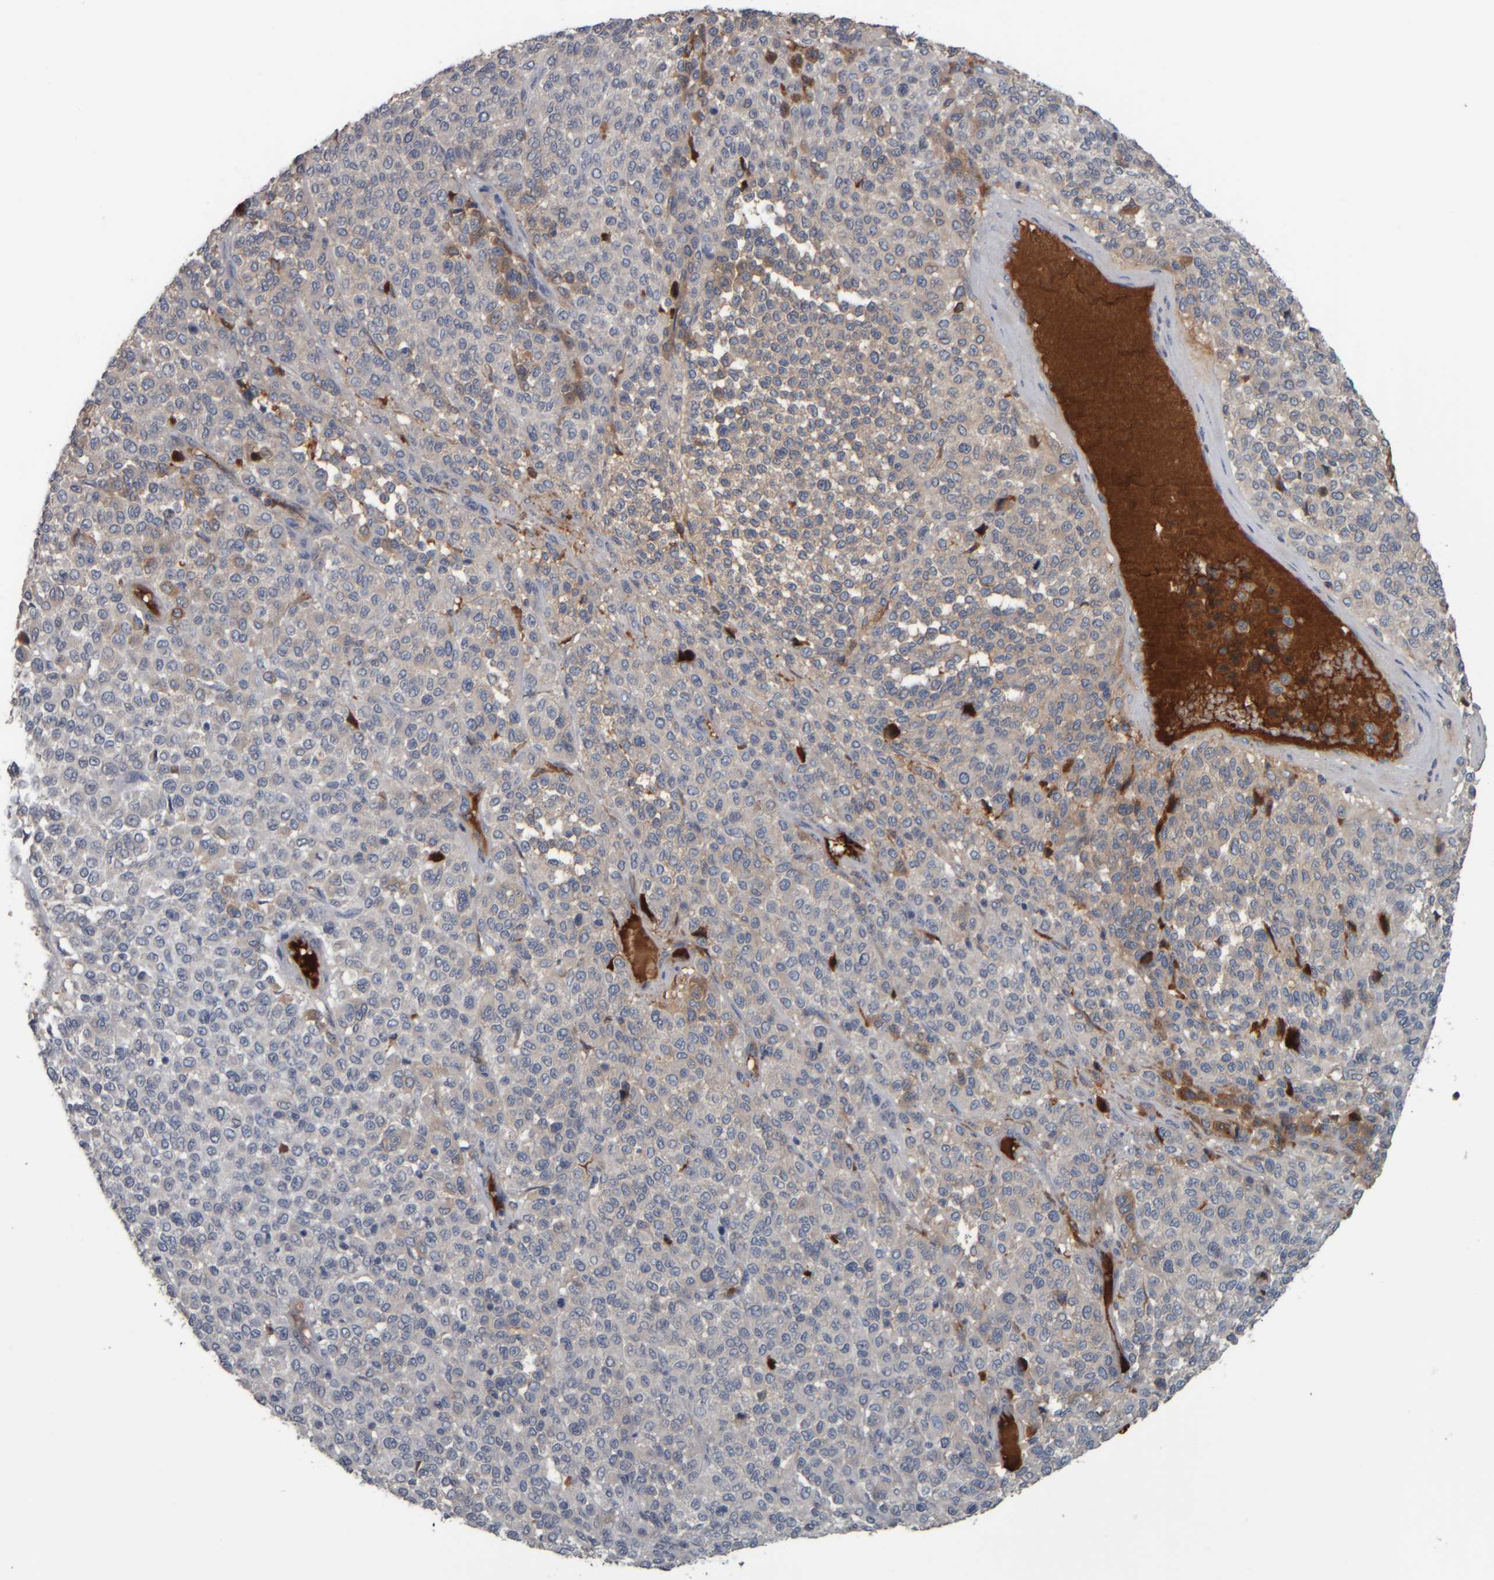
{"staining": {"intensity": "moderate", "quantity": "<25%", "location": "cytoplasmic/membranous"}, "tissue": "melanoma", "cell_type": "Tumor cells", "image_type": "cancer", "snomed": [{"axis": "morphology", "description": "Malignant melanoma, Metastatic site"}, {"axis": "topography", "description": "Pancreas"}], "caption": "Immunohistochemistry of melanoma shows low levels of moderate cytoplasmic/membranous staining in approximately <25% of tumor cells. The protein is stained brown, and the nuclei are stained in blue (DAB IHC with brightfield microscopy, high magnification).", "gene": "CAVIN4", "patient": {"sex": "female", "age": 30}}